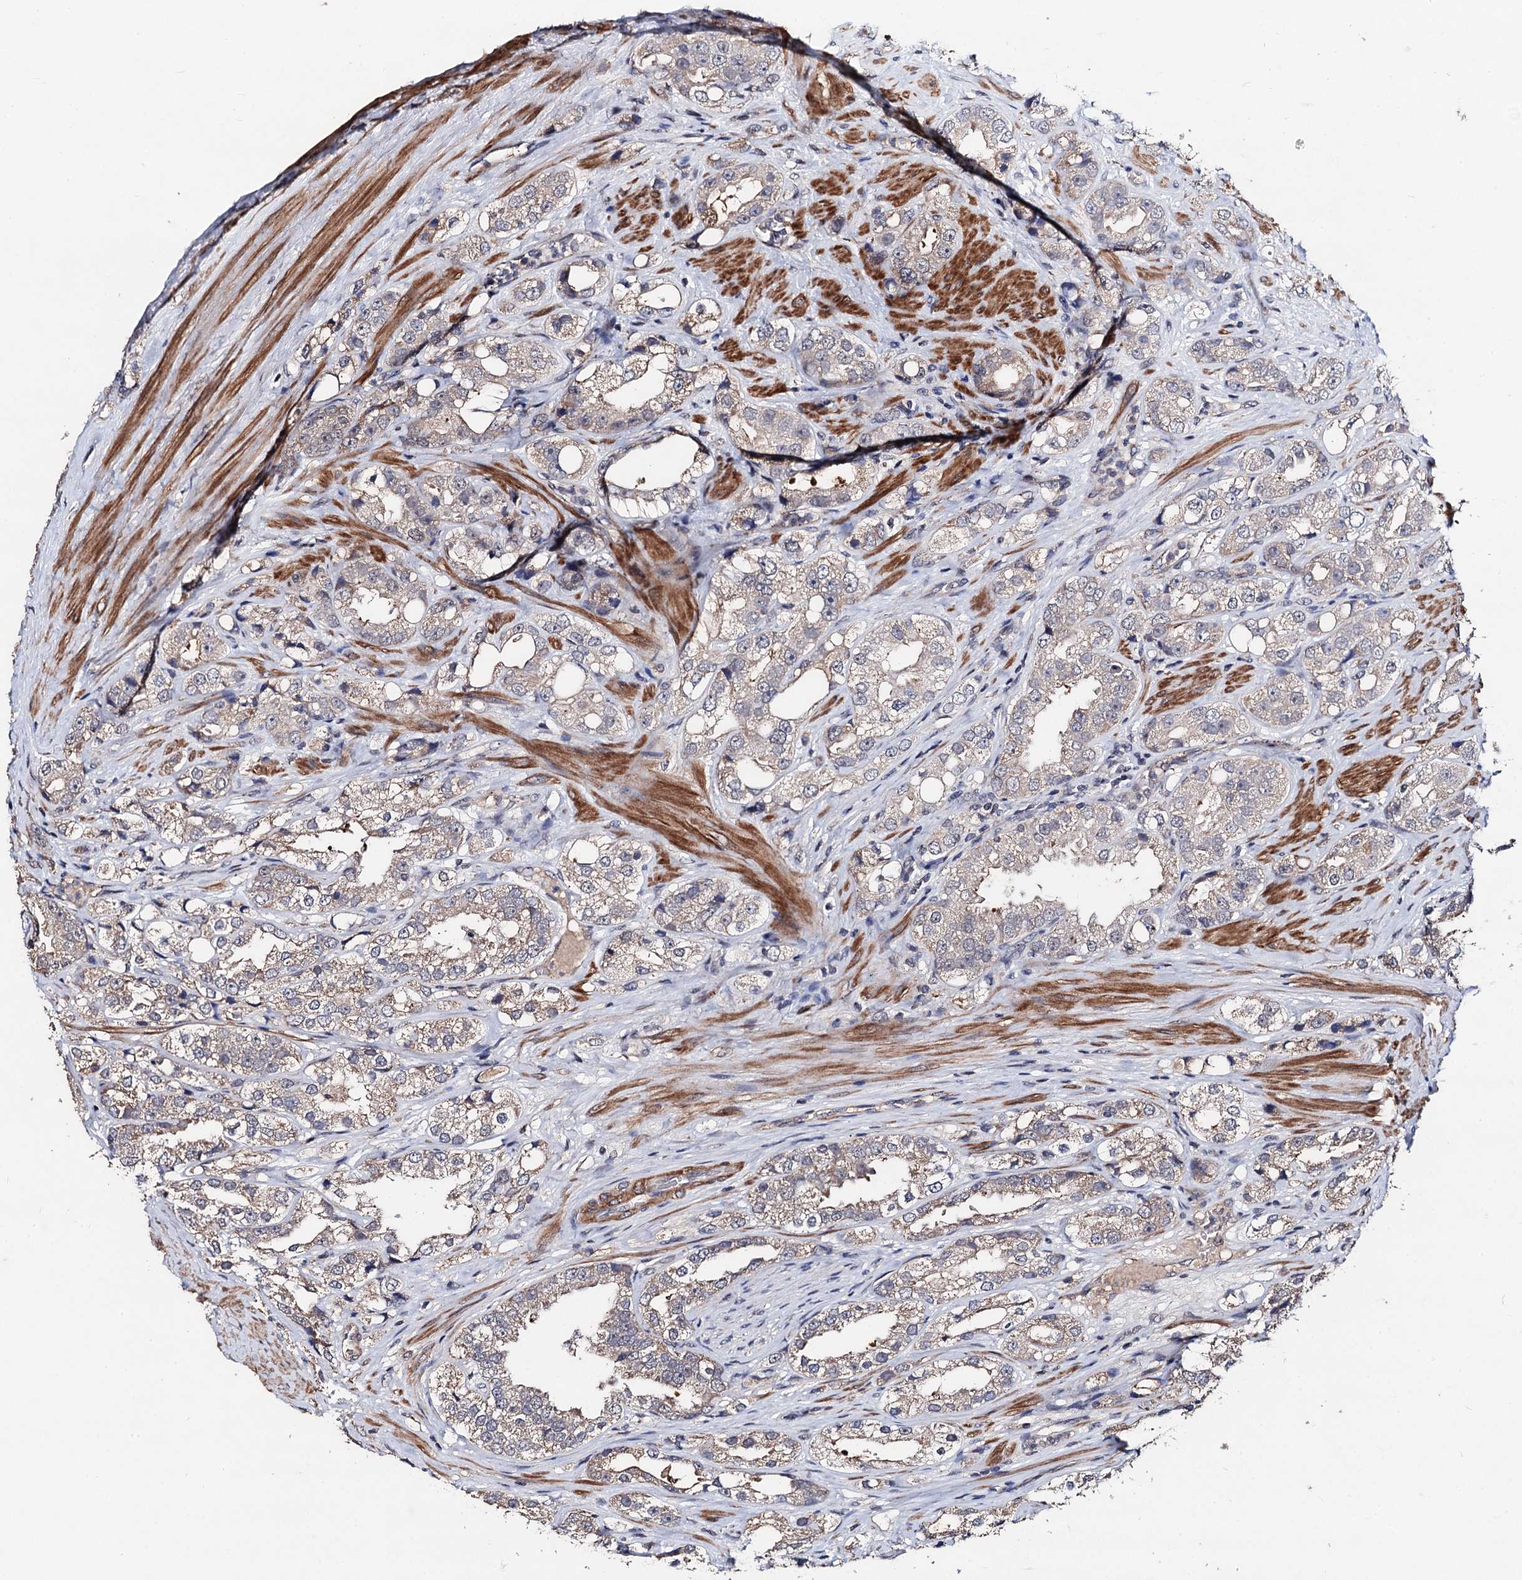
{"staining": {"intensity": "weak", "quantity": "<25%", "location": "cytoplasmic/membranous"}, "tissue": "prostate cancer", "cell_type": "Tumor cells", "image_type": "cancer", "snomed": [{"axis": "morphology", "description": "Adenocarcinoma, NOS"}, {"axis": "topography", "description": "Prostate"}], "caption": "Immunohistochemical staining of prostate cancer (adenocarcinoma) displays no significant expression in tumor cells.", "gene": "PPTC7", "patient": {"sex": "male", "age": 79}}